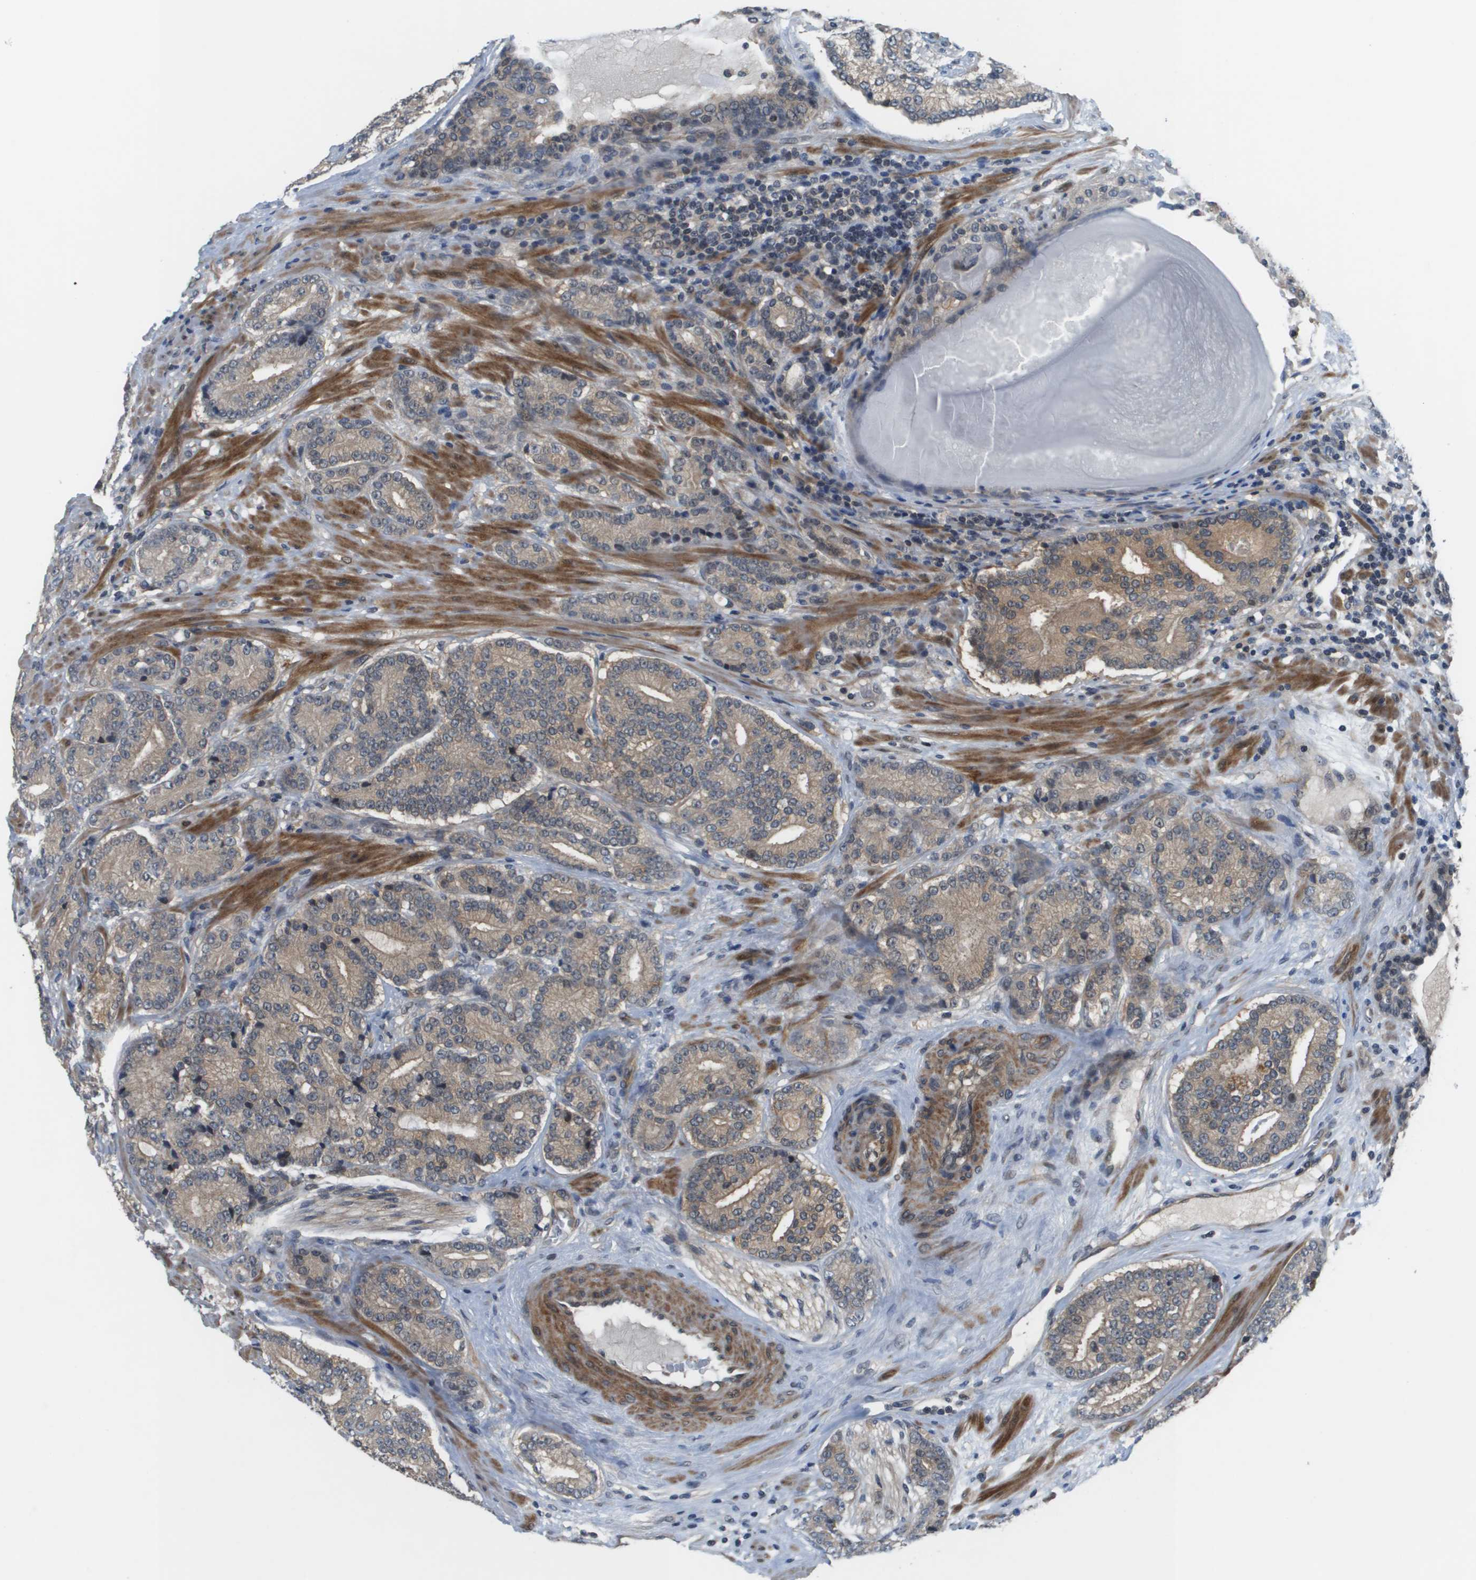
{"staining": {"intensity": "moderate", "quantity": "25%-75%", "location": "cytoplasmic/membranous"}, "tissue": "prostate cancer", "cell_type": "Tumor cells", "image_type": "cancer", "snomed": [{"axis": "morphology", "description": "Adenocarcinoma, High grade"}, {"axis": "topography", "description": "Prostate"}], "caption": "There is medium levels of moderate cytoplasmic/membranous positivity in tumor cells of prostate adenocarcinoma (high-grade), as demonstrated by immunohistochemical staining (brown color).", "gene": "ENPP5", "patient": {"sex": "male", "age": 61}}